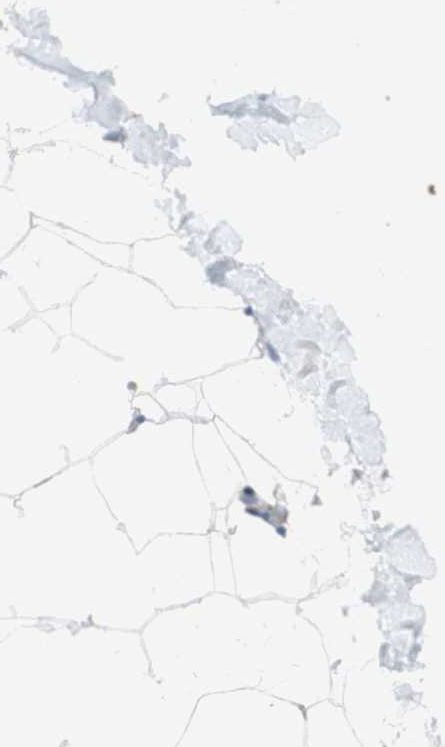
{"staining": {"intensity": "moderate", "quantity": ">75%", "location": "nuclear"}, "tissue": "adipose tissue", "cell_type": "Adipocytes", "image_type": "normal", "snomed": [{"axis": "morphology", "description": "Normal tissue, NOS"}, {"axis": "topography", "description": "Breast"}, {"axis": "topography", "description": "Adipose tissue"}], "caption": "A high-resolution image shows IHC staining of benign adipose tissue, which exhibits moderate nuclear positivity in about >75% of adipocytes. (DAB (3,3'-diaminobenzidine) IHC with brightfield microscopy, high magnification).", "gene": "NCAPD2", "patient": {"sex": "female", "age": 25}}